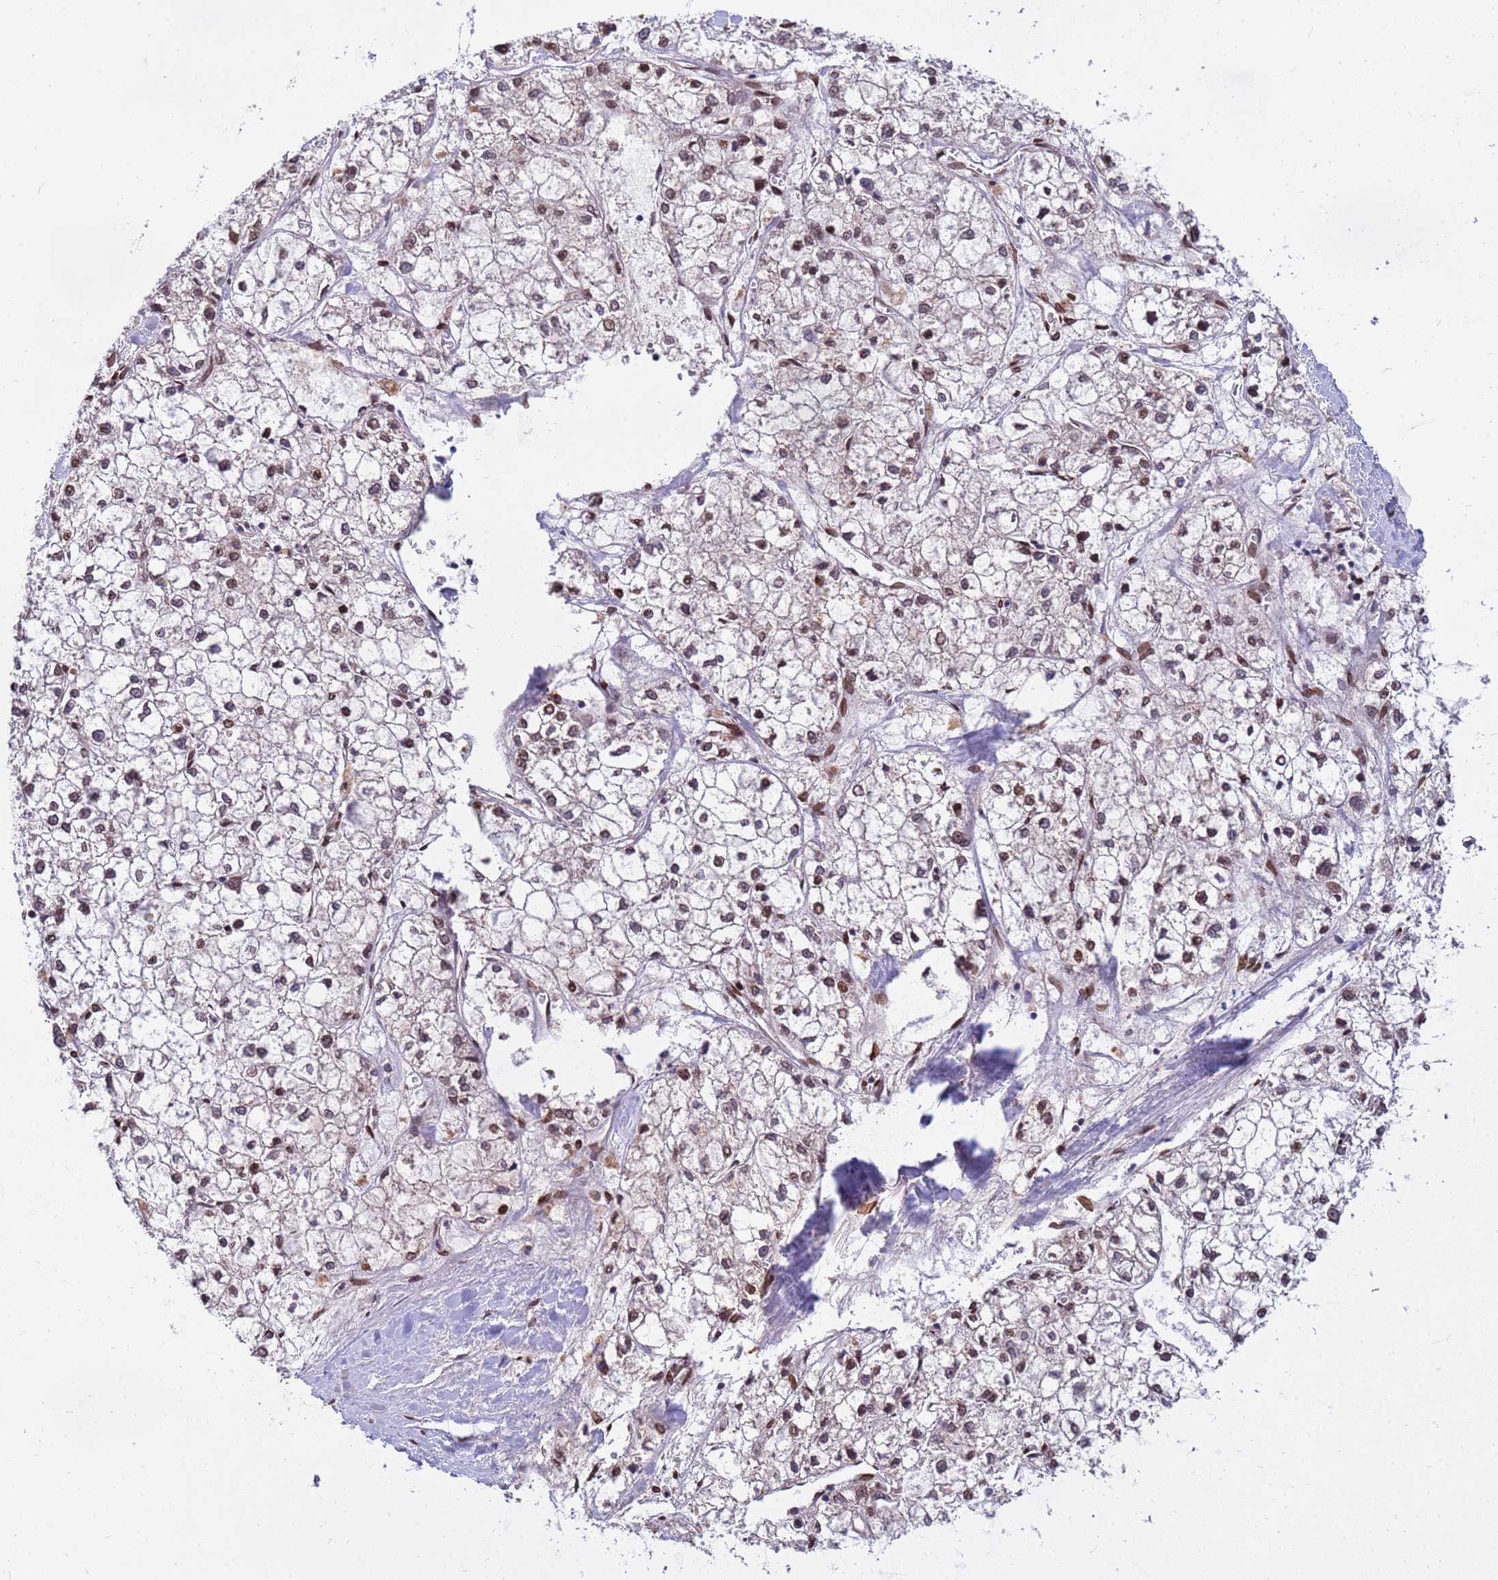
{"staining": {"intensity": "weak", "quantity": "25%-75%", "location": "nuclear"}, "tissue": "liver cancer", "cell_type": "Tumor cells", "image_type": "cancer", "snomed": [{"axis": "morphology", "description": "Carcinoma, Hepatocellular, NOS"}, {"axis": "topography", "description": "Liver"}], "caption": "DAB (3,3'-diaminobenzidine) immunohistochemical staining of human hepatocellular carcinoma (liver) exhibits weak nuclear protein staining in about 25%-75% of tumor cells. (Stains: DAB in brown, nuclei in blue, Microscopy: brightfield microscopy at high magnification).", "gene": "GPR135", "patient": {"sex": "female", "age": 43}}